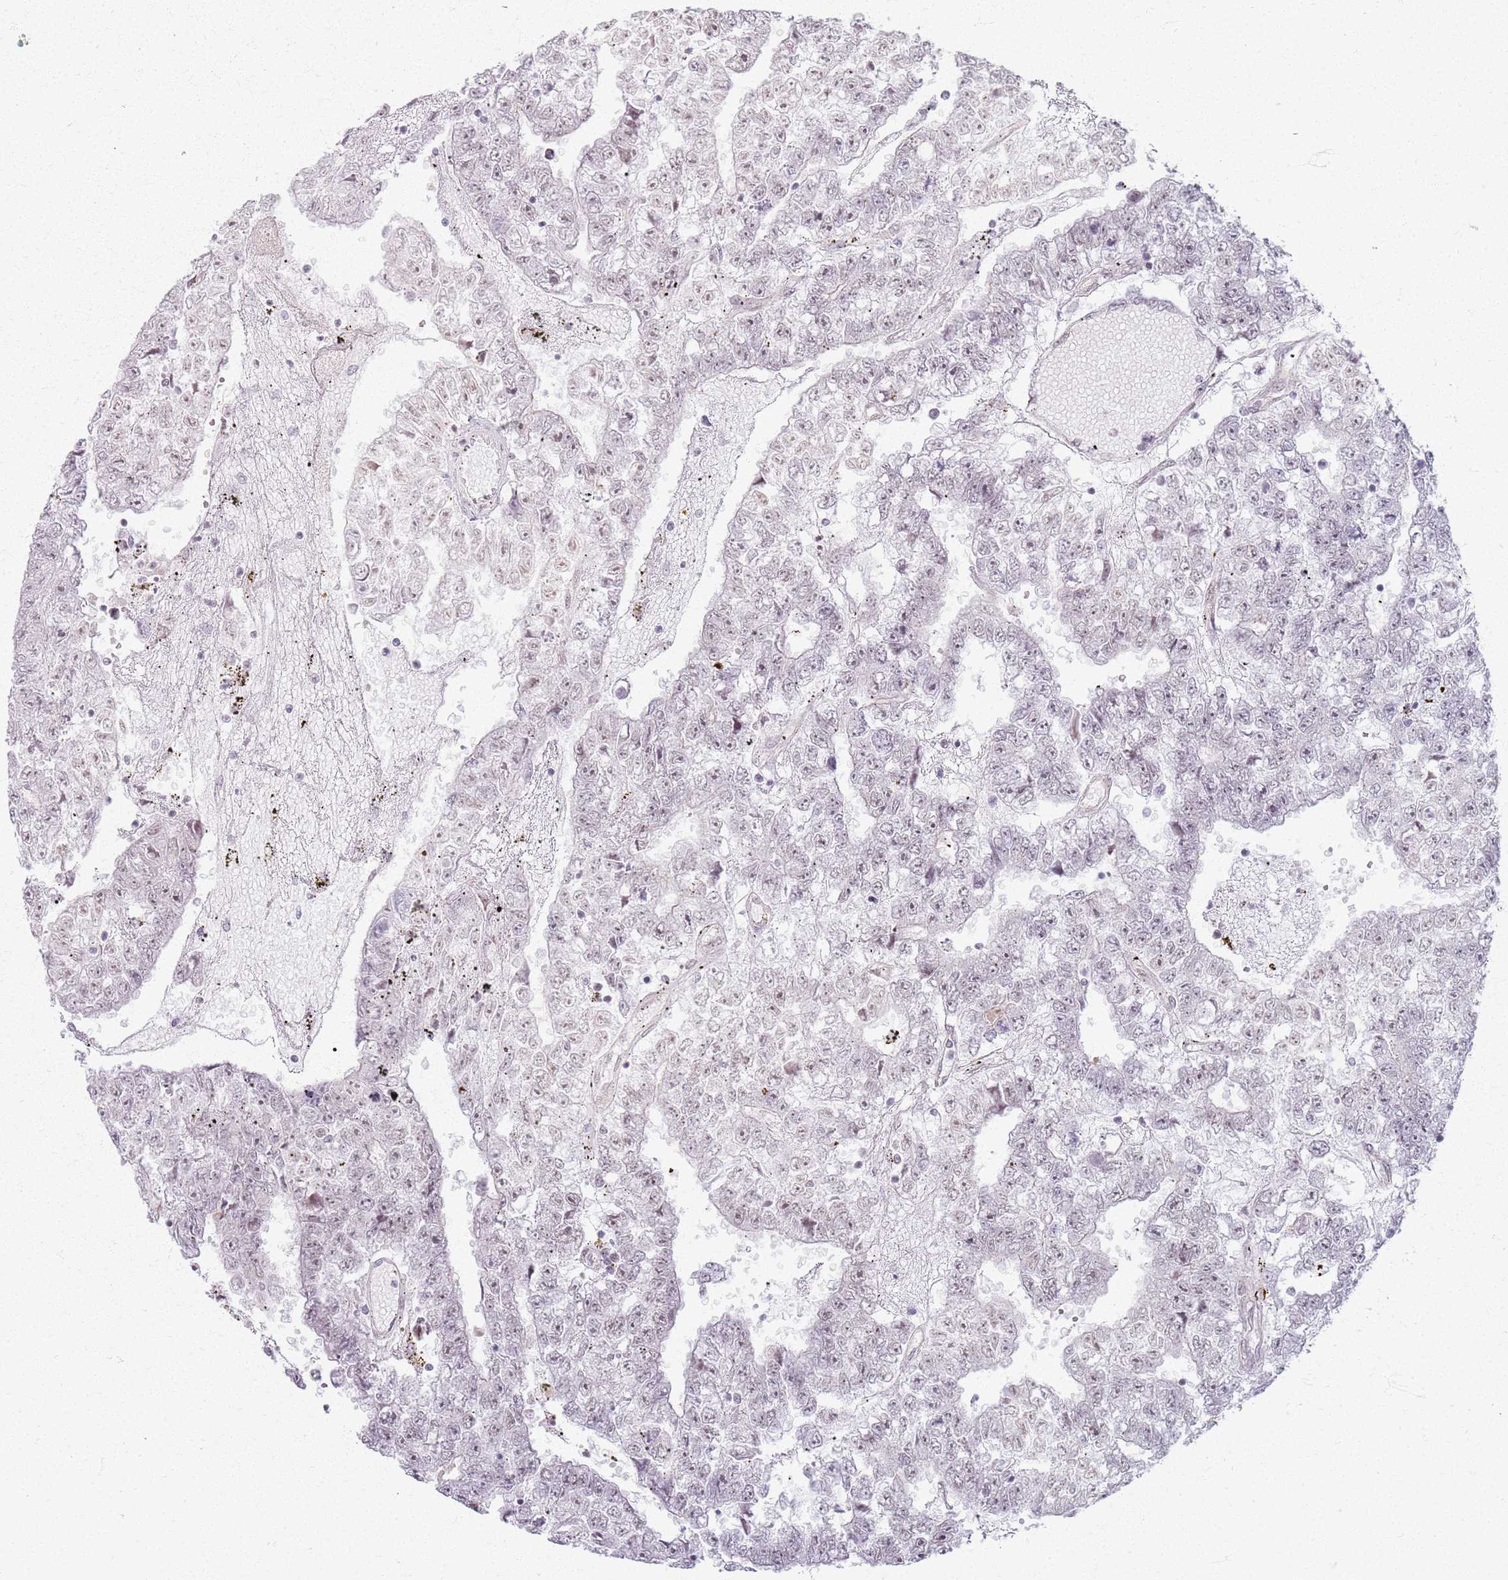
{"staining": {"intensity": "negative", "quantity": "none", "location": "none"}, "tissue": "testis cancer", "cell_type": "Tumor cells", "image_type": "cancer", "snomed": [{"axis": "morphology", "description": "Carcinoma, Embryonal, NOS"}, {"axis": "topography", "description": "Testis"}], "caption": "Photomicrograph shows no protein positivity in tumor cells of embryonal carcinoma (testis) tissue.", "gene": "KCNA5", "patient": {"sex": "male", "age": 25}}